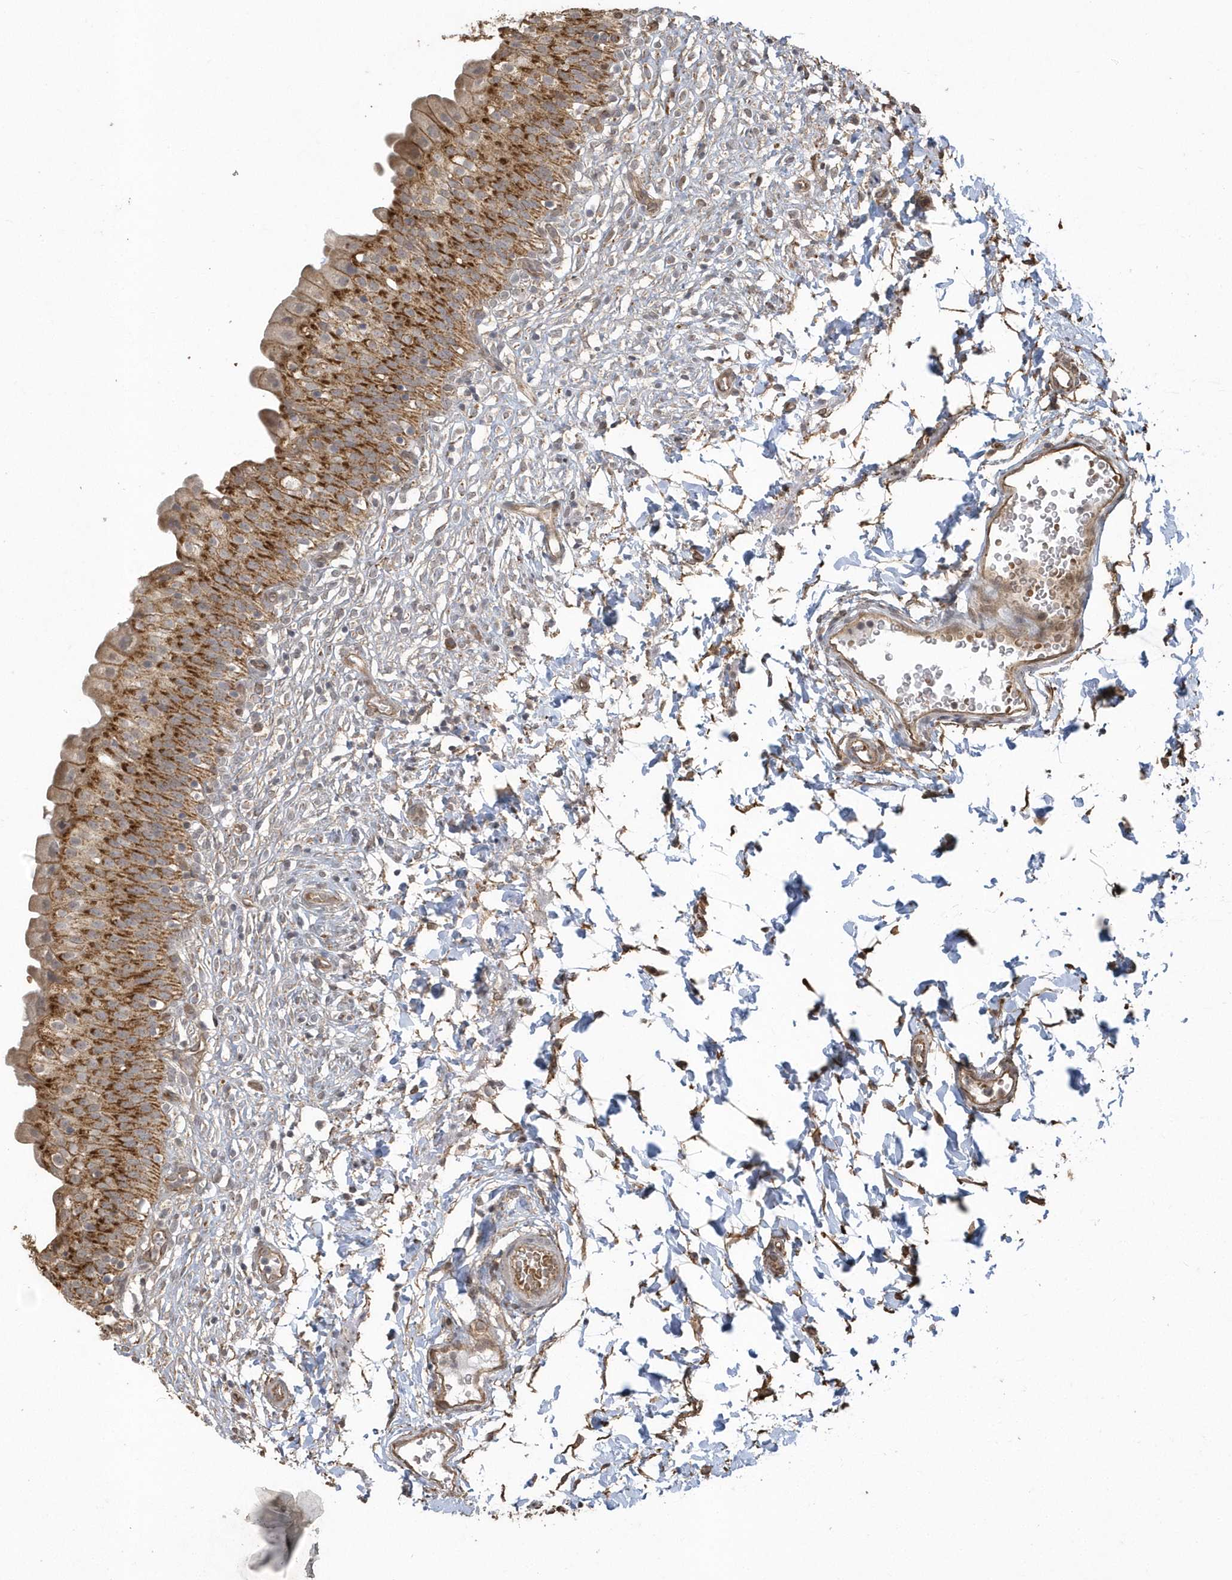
{"staining": {"intensity": "strong", "quantity": ">75%", "location": "cytoplasmic/membranous"}, "tissue": "urinary bladder", "cell_type": "Urothelial cells", "image_type": "normal", "snomed": [{"axis": "morphology", "description": "Normal tissue, NOS"}, {"axis": "topography", "description": "Urinary bladder"}], "caption": "Urinary bladder was stained to show a protein in brown. There is high levels of strong cytoplasmic/membranous positivity in about >75% of urothelial cells. The protein is shown in brown color, while the nuclei are stained blue.", "gene": "HERPUD1", "patient": {"sex": "male", "age": 55}}